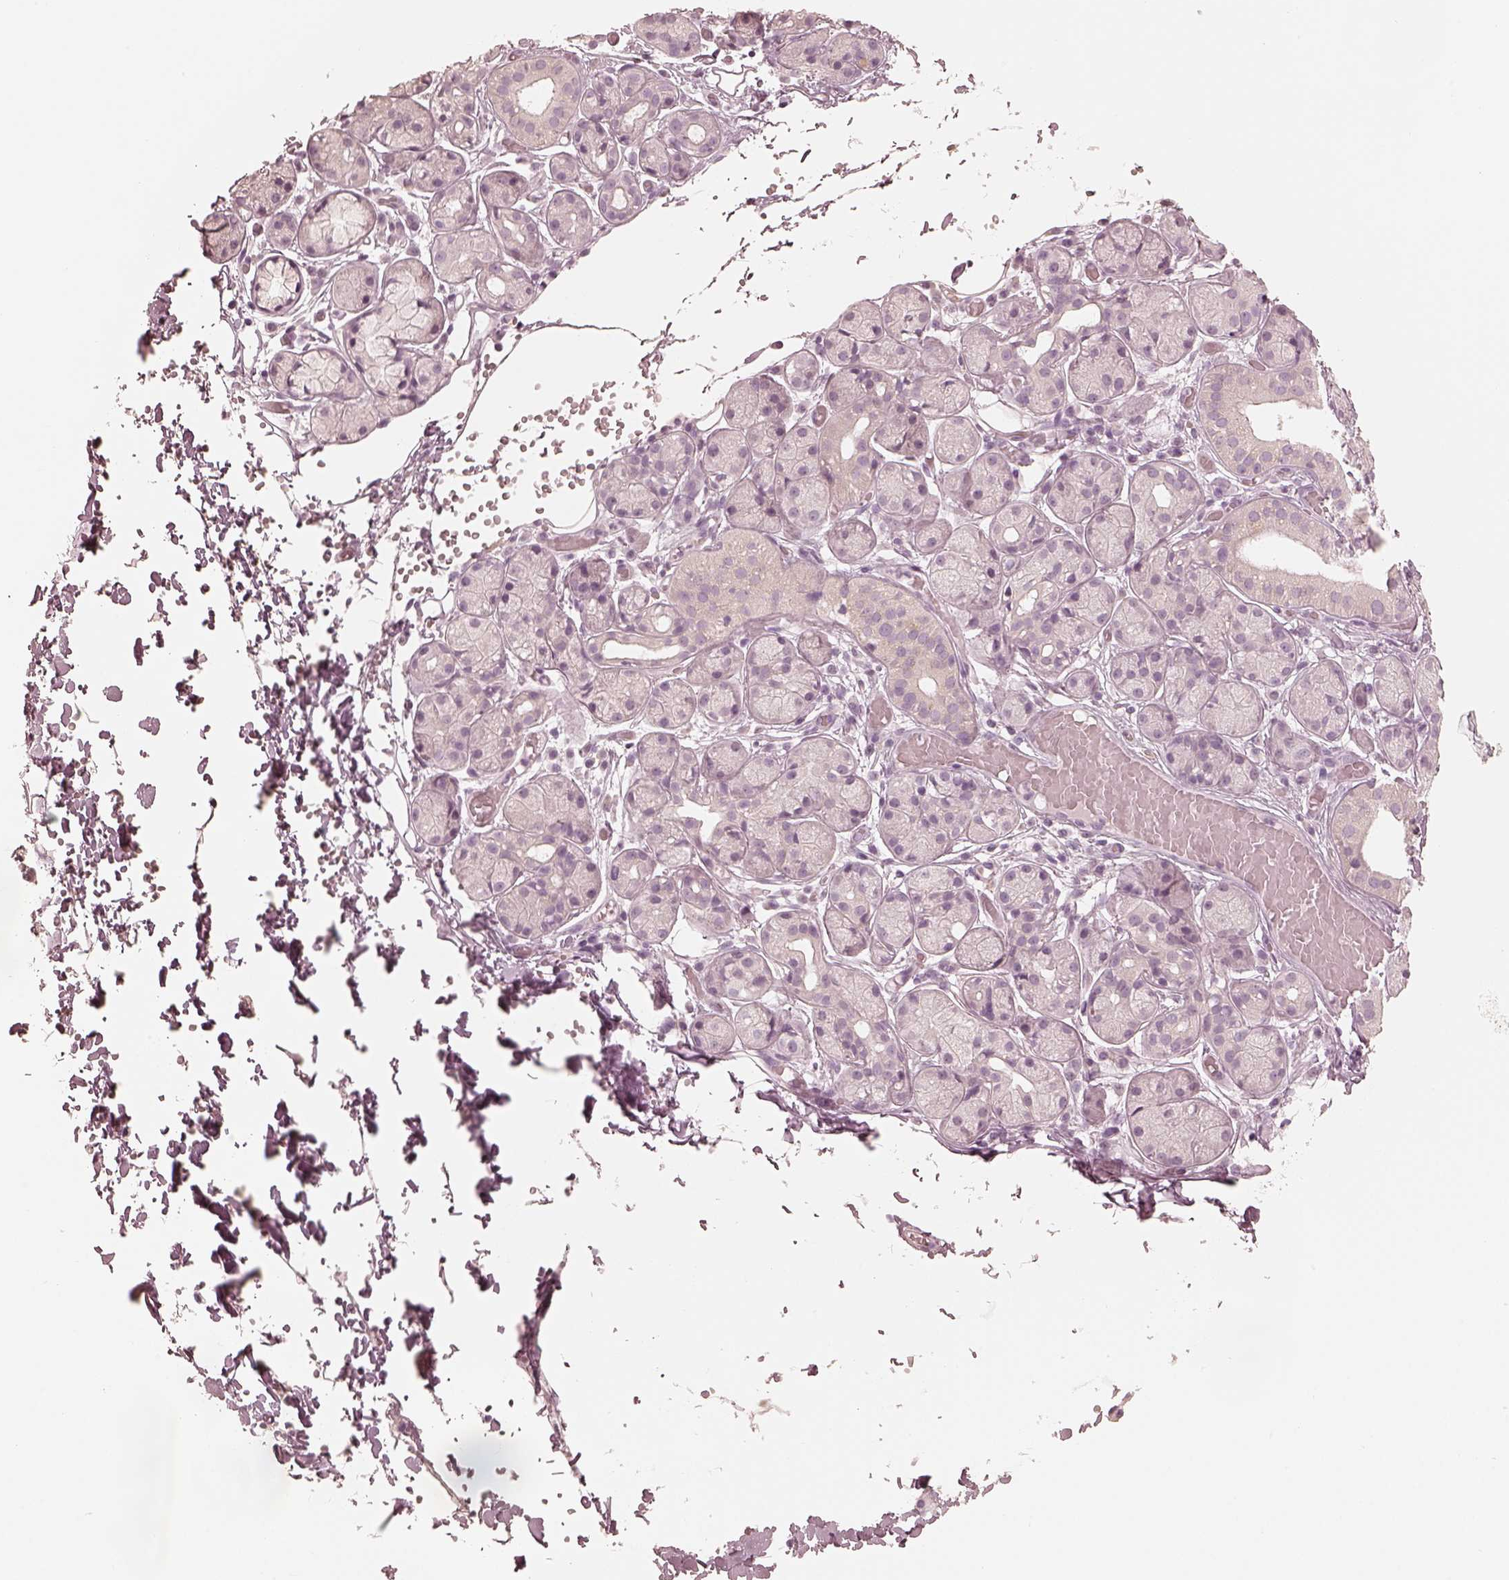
{"staining": {"intensity": "negative", "quantity": "none", "location": "none"}, "tissue": "salivary gland", "cell_type": "Glandular cells", "image_type": "normal", "snomed": [{"axis": "morphology", "description": "Normal tissue, NOS"}, {"axis": "topography", "description": "Salivary gland"}, {"axis": "topography", "description": "Peripheral nerve tissue"}], "caption": "The immunohistochemistry micrograph has no significant expression in glandular cells of salivary gland. (DAB (3,3'-diaminobenzidine) immunohistochemistry (IHC), high magnification).", "gene": "CALR3", "patient": {"sex": "male", "age": 71}}